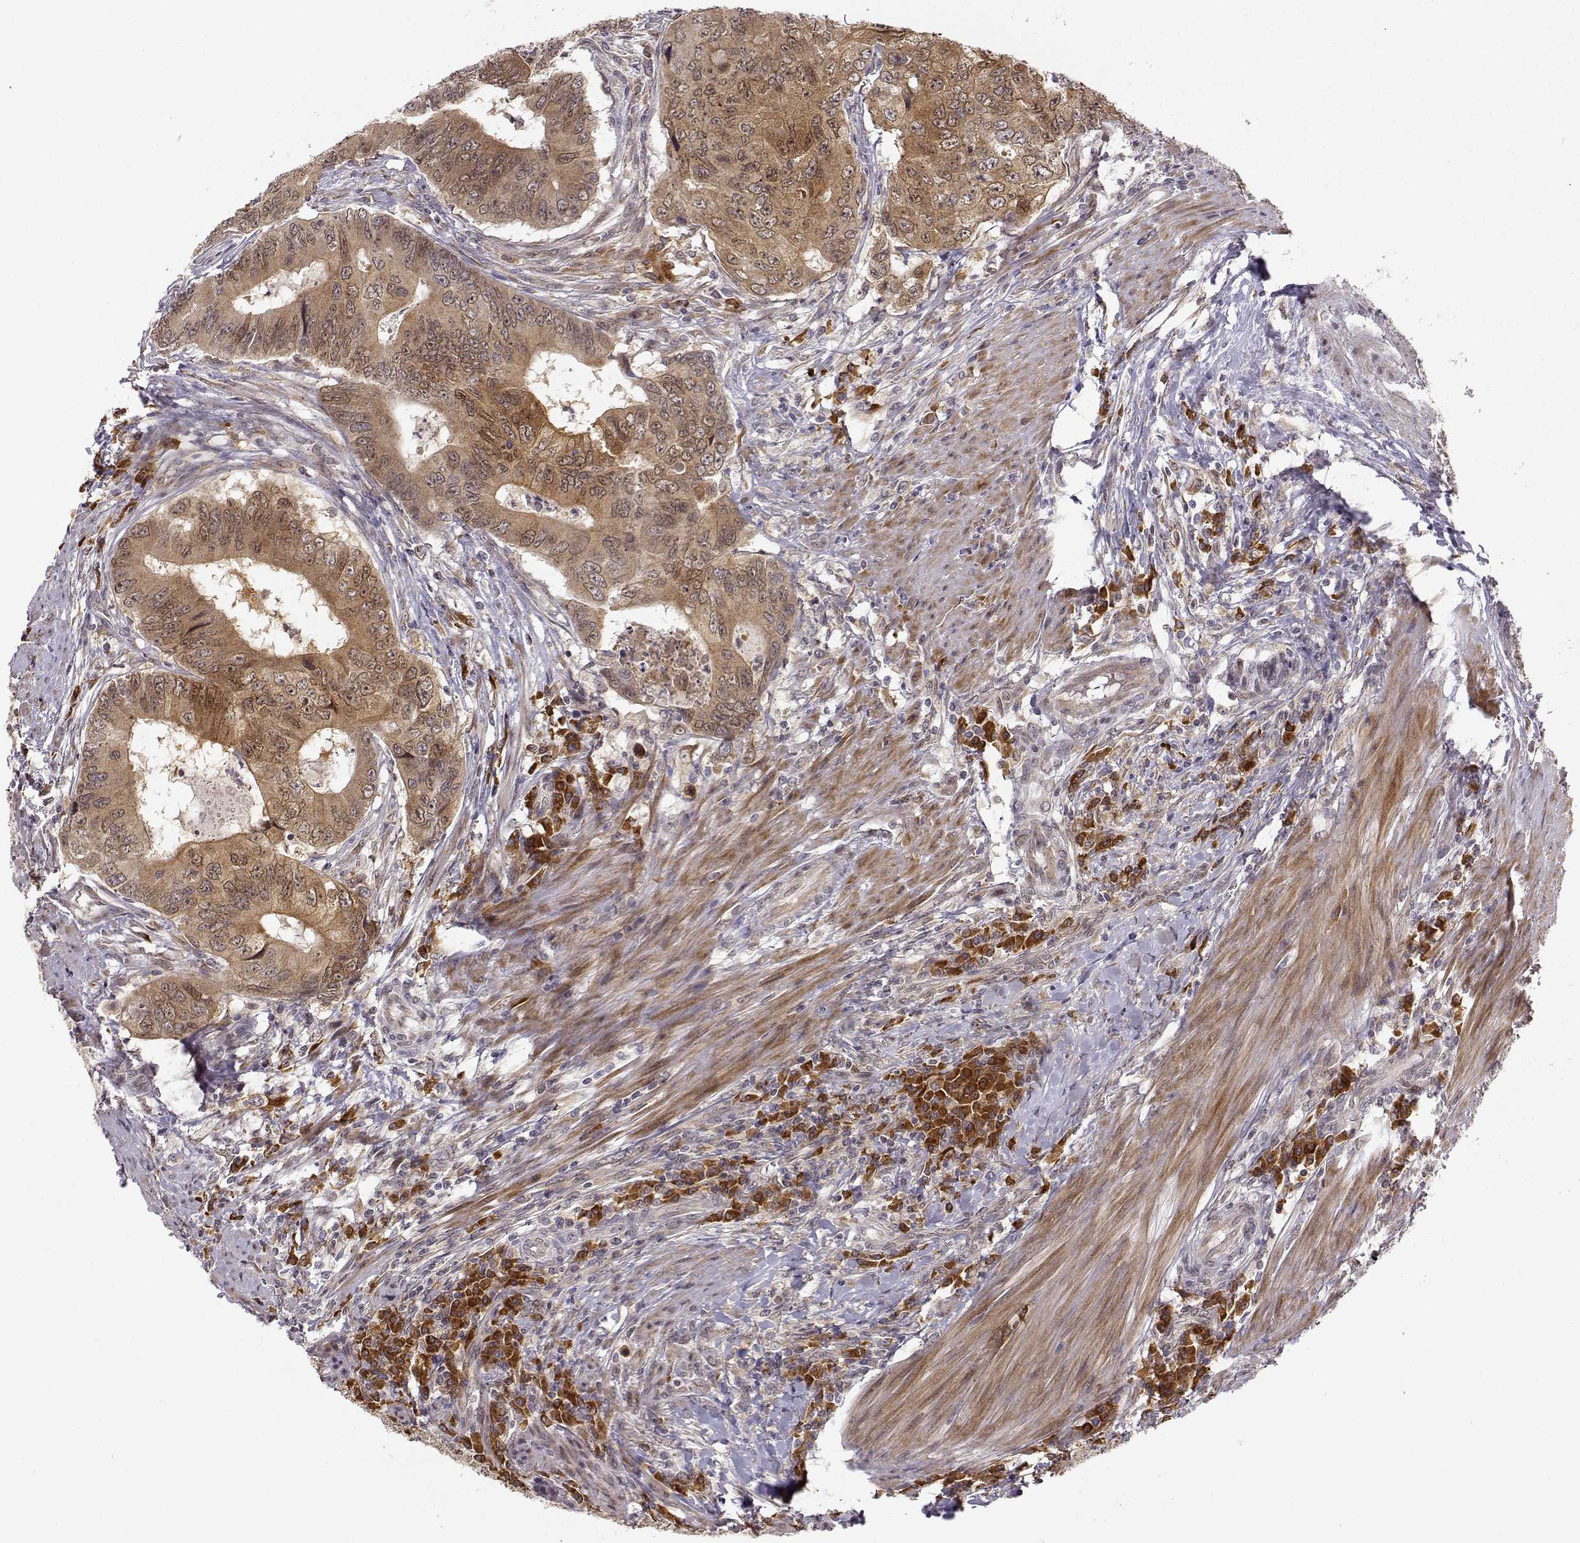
{"staining": {"intensity": "moderate", "quantity": ">75%", "location": "cytoplasmic/membranous"}, "tissue": "colorectal cancer", "cell_type": "Tumor cells", "image_type": "cancer", "snomed": [{"axis": "morphology", "description": "Adenocarcinoma, NOS"}, {"axis": "topography", "description": "Colon"}], "caption": "Human colorectal cancer (adenocarcinoma) stained for a protein (brown) reveals moderate cytoplasmic/membranous positive positivity in approximately >75% of tumor cells.", "gene": "ERGIC2", "patient": {"sex": "male", "age": 53}}